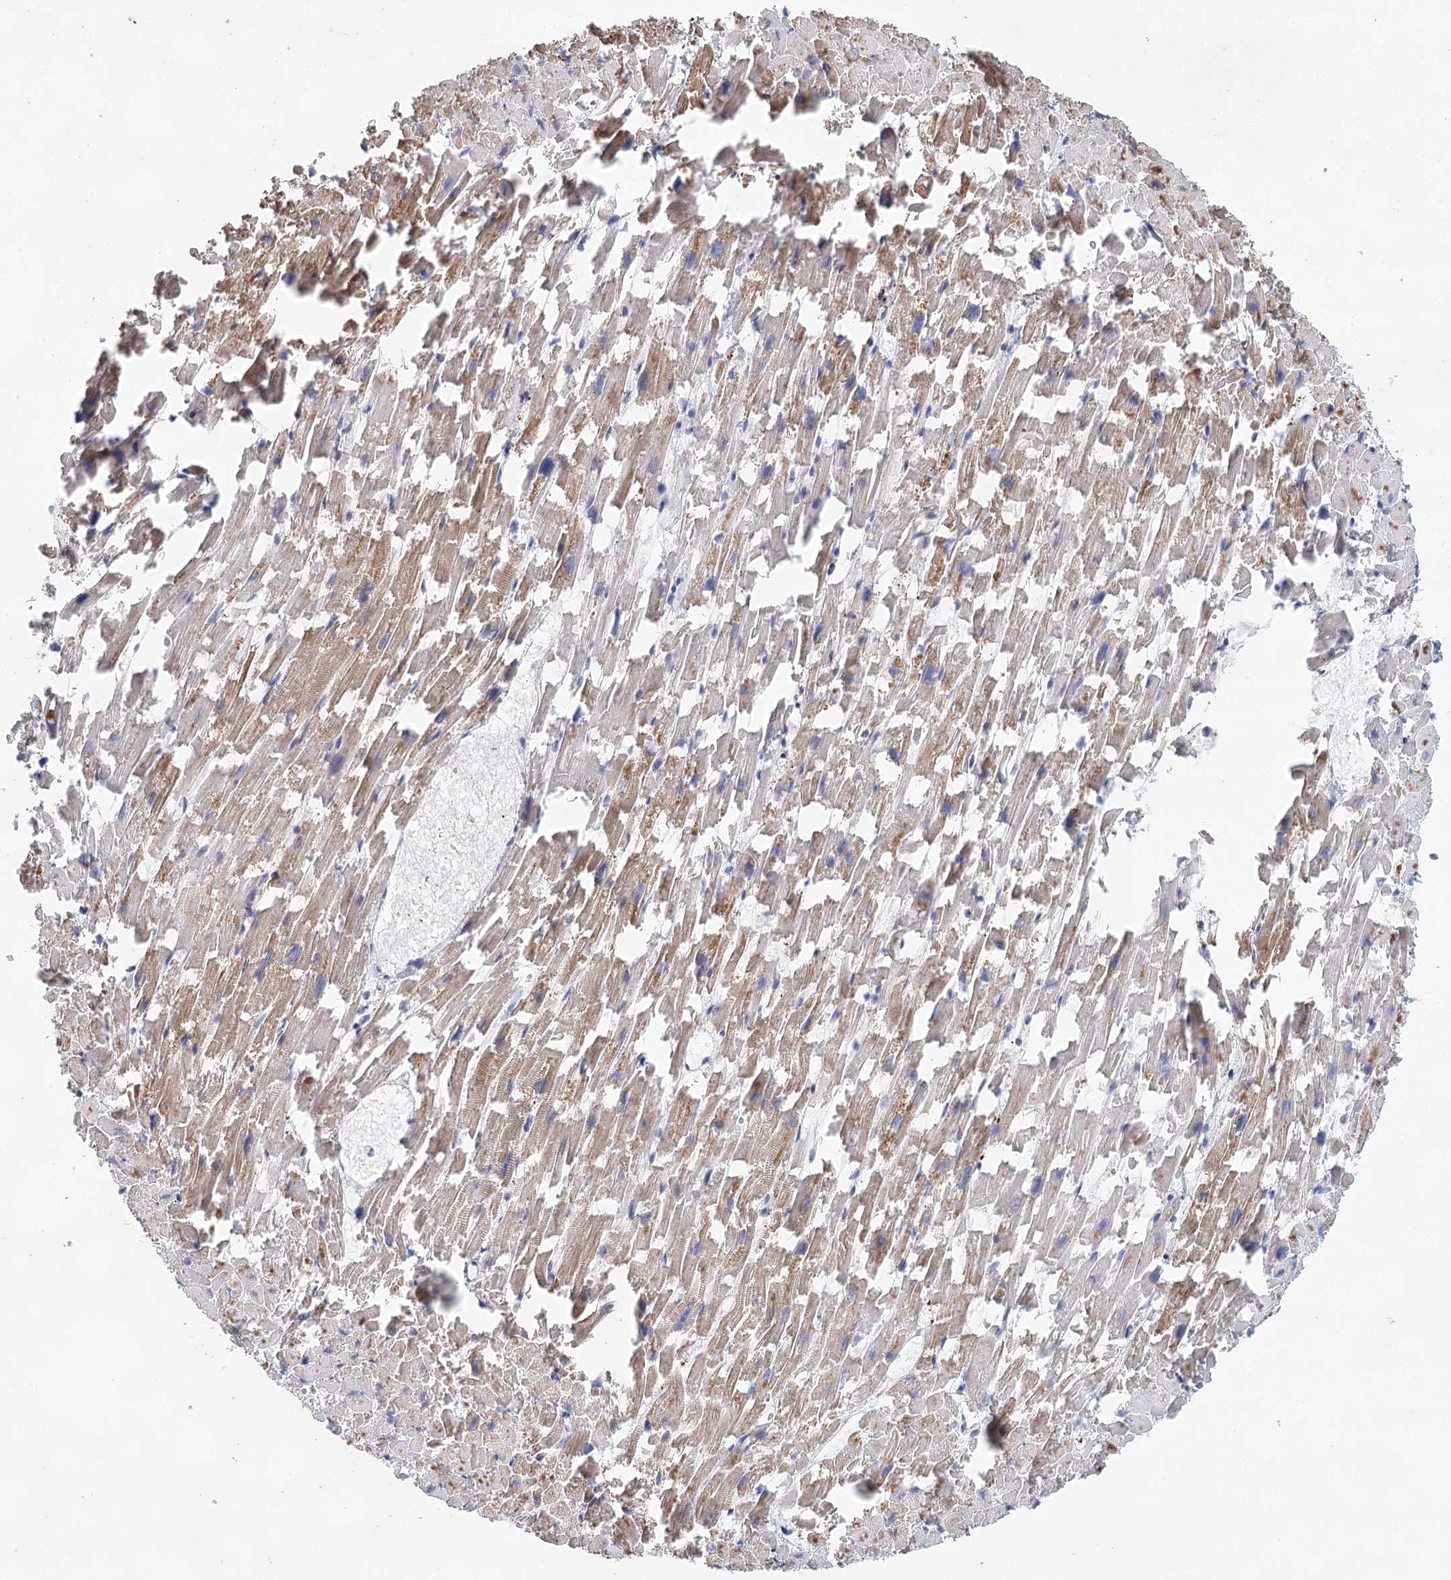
{"staining": {"intensity": "moderate", "quantity": ">75%", "location": "cytoplasmic/membranous"}, "tissue": "heart muscle", "cell_type": "Cardiomyocytes", "image_type": "normal", "snomed": [{"axis": "morphology", "description": "Normal tissue, NOS"}, {"axis": "topography", "description": "Heart"}], "caption": "Immunohistochemical staining of normal heart muscle shows medium levels of moderate cytoplasmic/membranous staining in approximately >75% of cardiomyocytes.", "gene": "SLC19A3", "patient": {"sex": "female", "age": 64}}